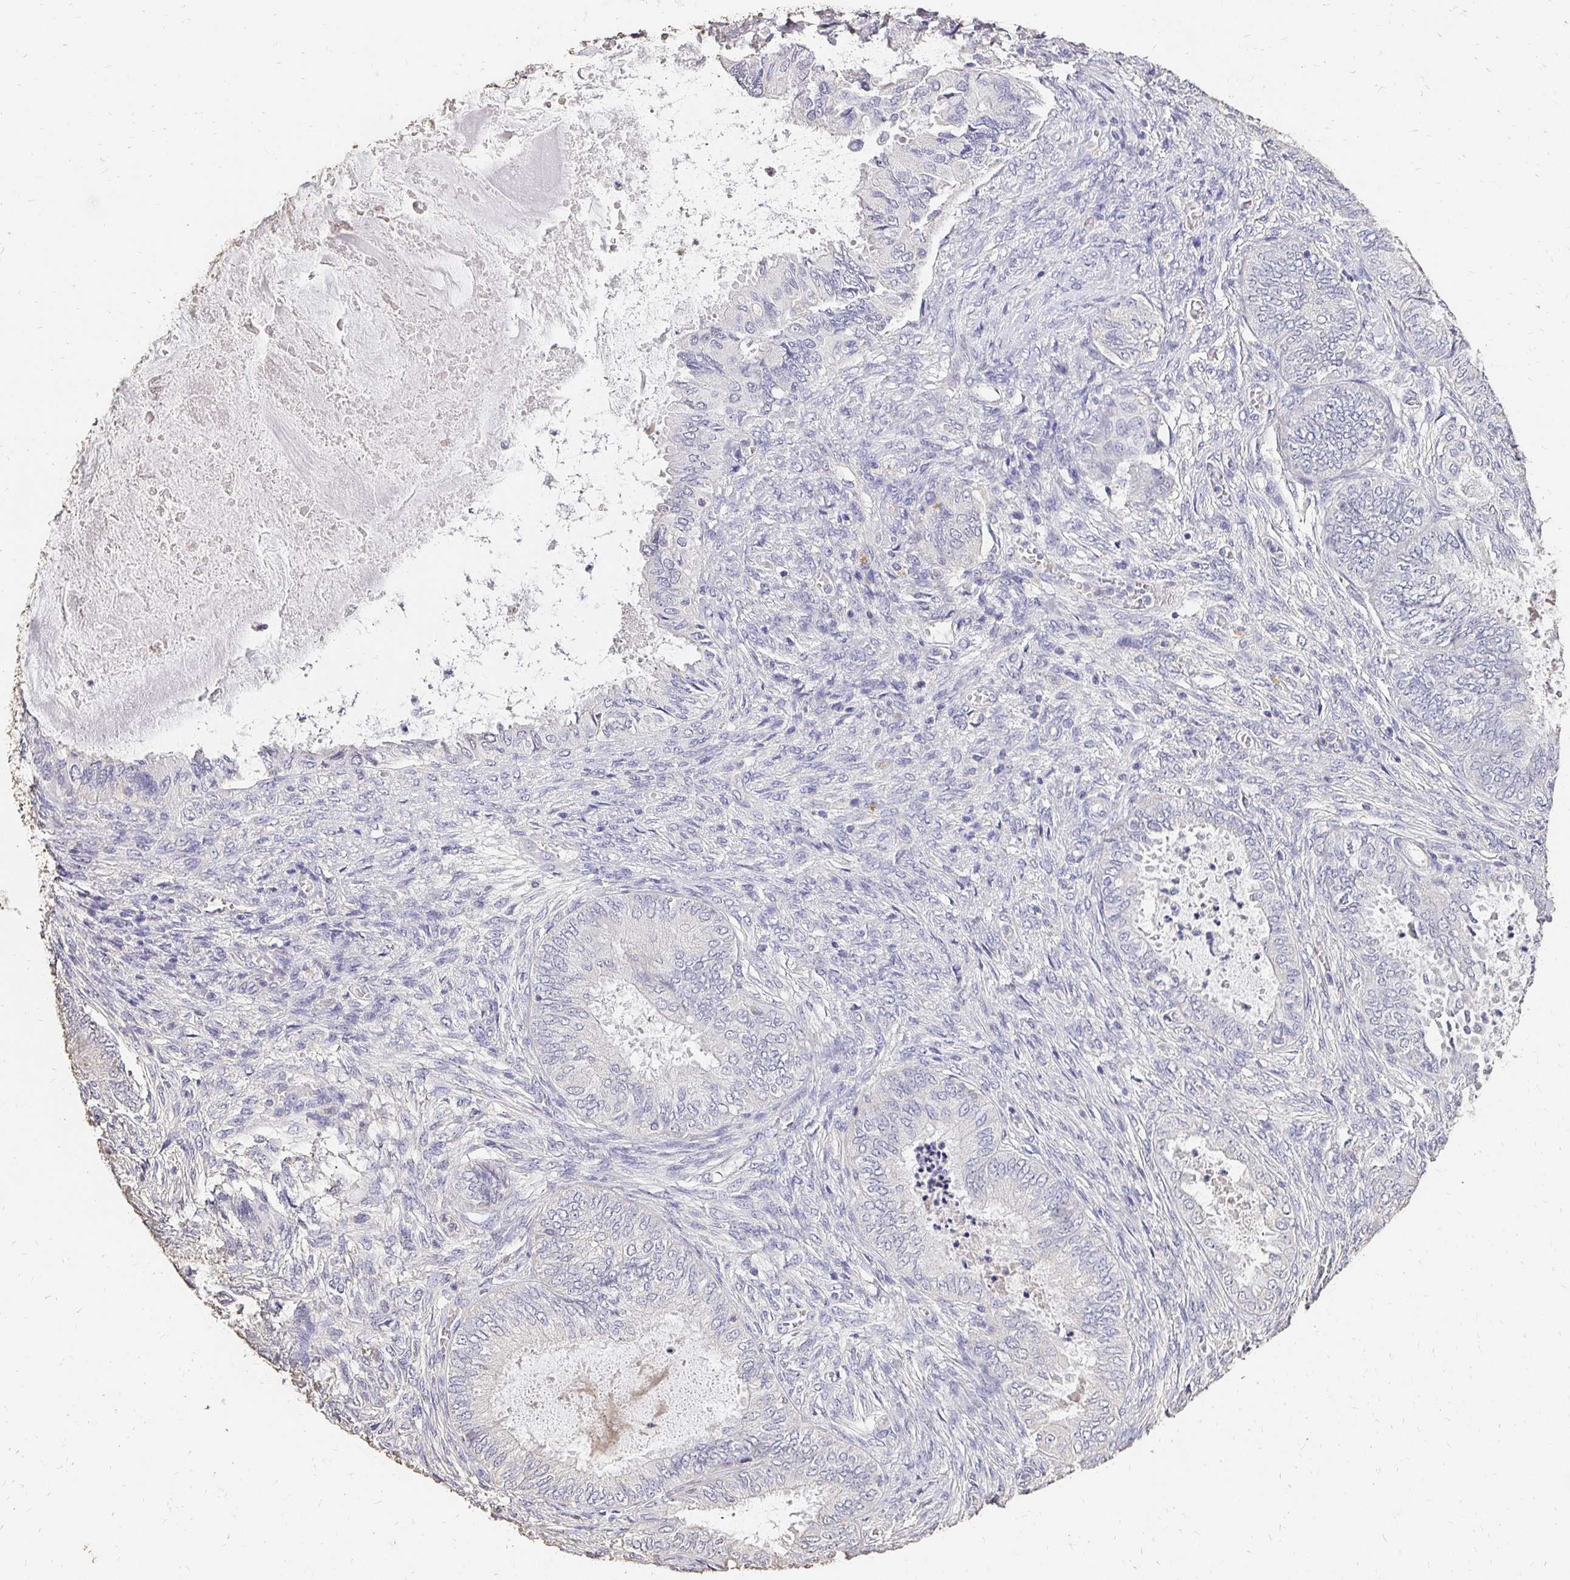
{"staining": {"intensity": "negative", "quantity": "none", "location": "none"}, "tissue": "ovarian cancer", "cell_type": "Tumor cells", "image_type": "cancer", "snomed": [{"axis": "morphology", "description": "Carcinoma, endometroid"}, {"axis": "topography", "description": "Ovary"}], "caption": "IHC of endometroid carcinoma (ovarian) reveals no positivity in tumor cells.", "gene": "UGT1A6", "patient": {"sex": "female", "age": 70}}